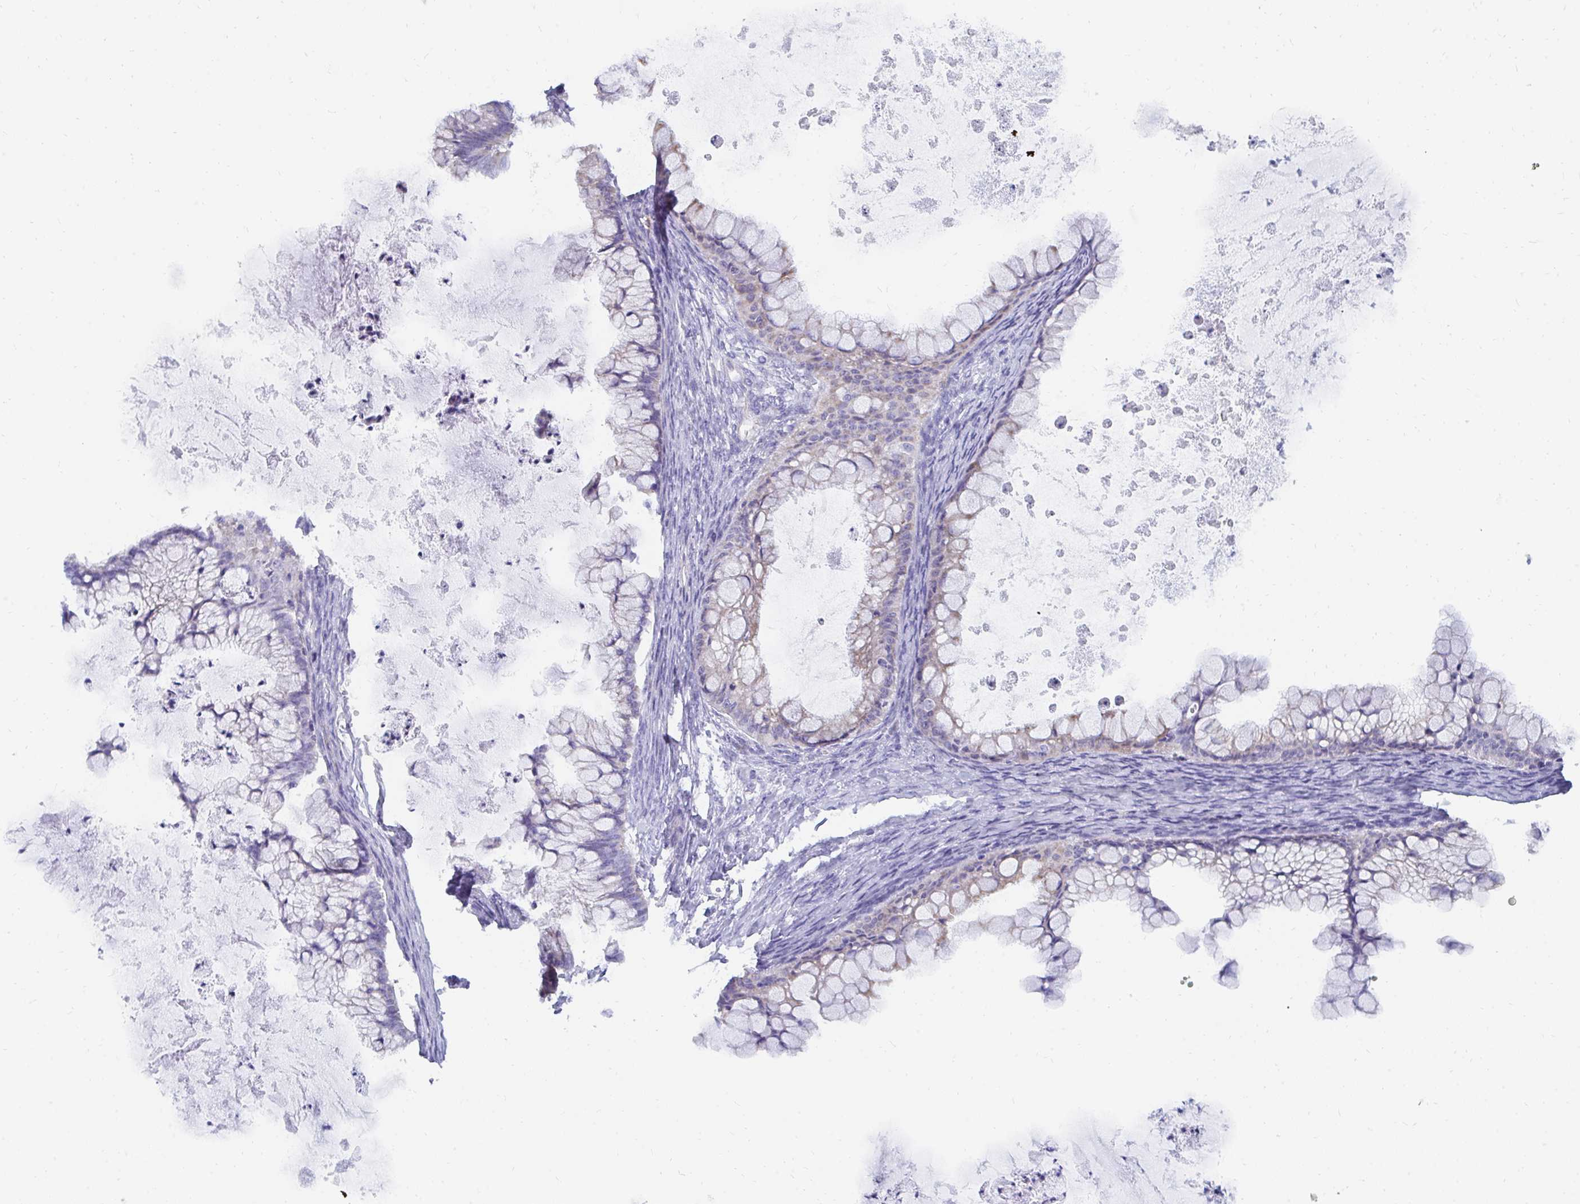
{"staining": {"intensity": "weak", "quantity": "25%-75%", "location": "cytoplasmic/membranous"}, "tissue": "ovarian cancer", "cell_type": "Tumor cells", "image_type": "cancer", "snomed": [{"axis": "morphology", "description": "Cystadenocarcinoma, mucinous, NOS"}, {"axis": "topography", "description": "Ovary"}], "caption": "Ovarian cancer was stained to show a protein in brown. There is low levels of weak cytoplasmic/membranous expression in approximately 25%-75% of tumor cells.", "gene": "PC", "patient": {"sex": "female", "age": 35}}